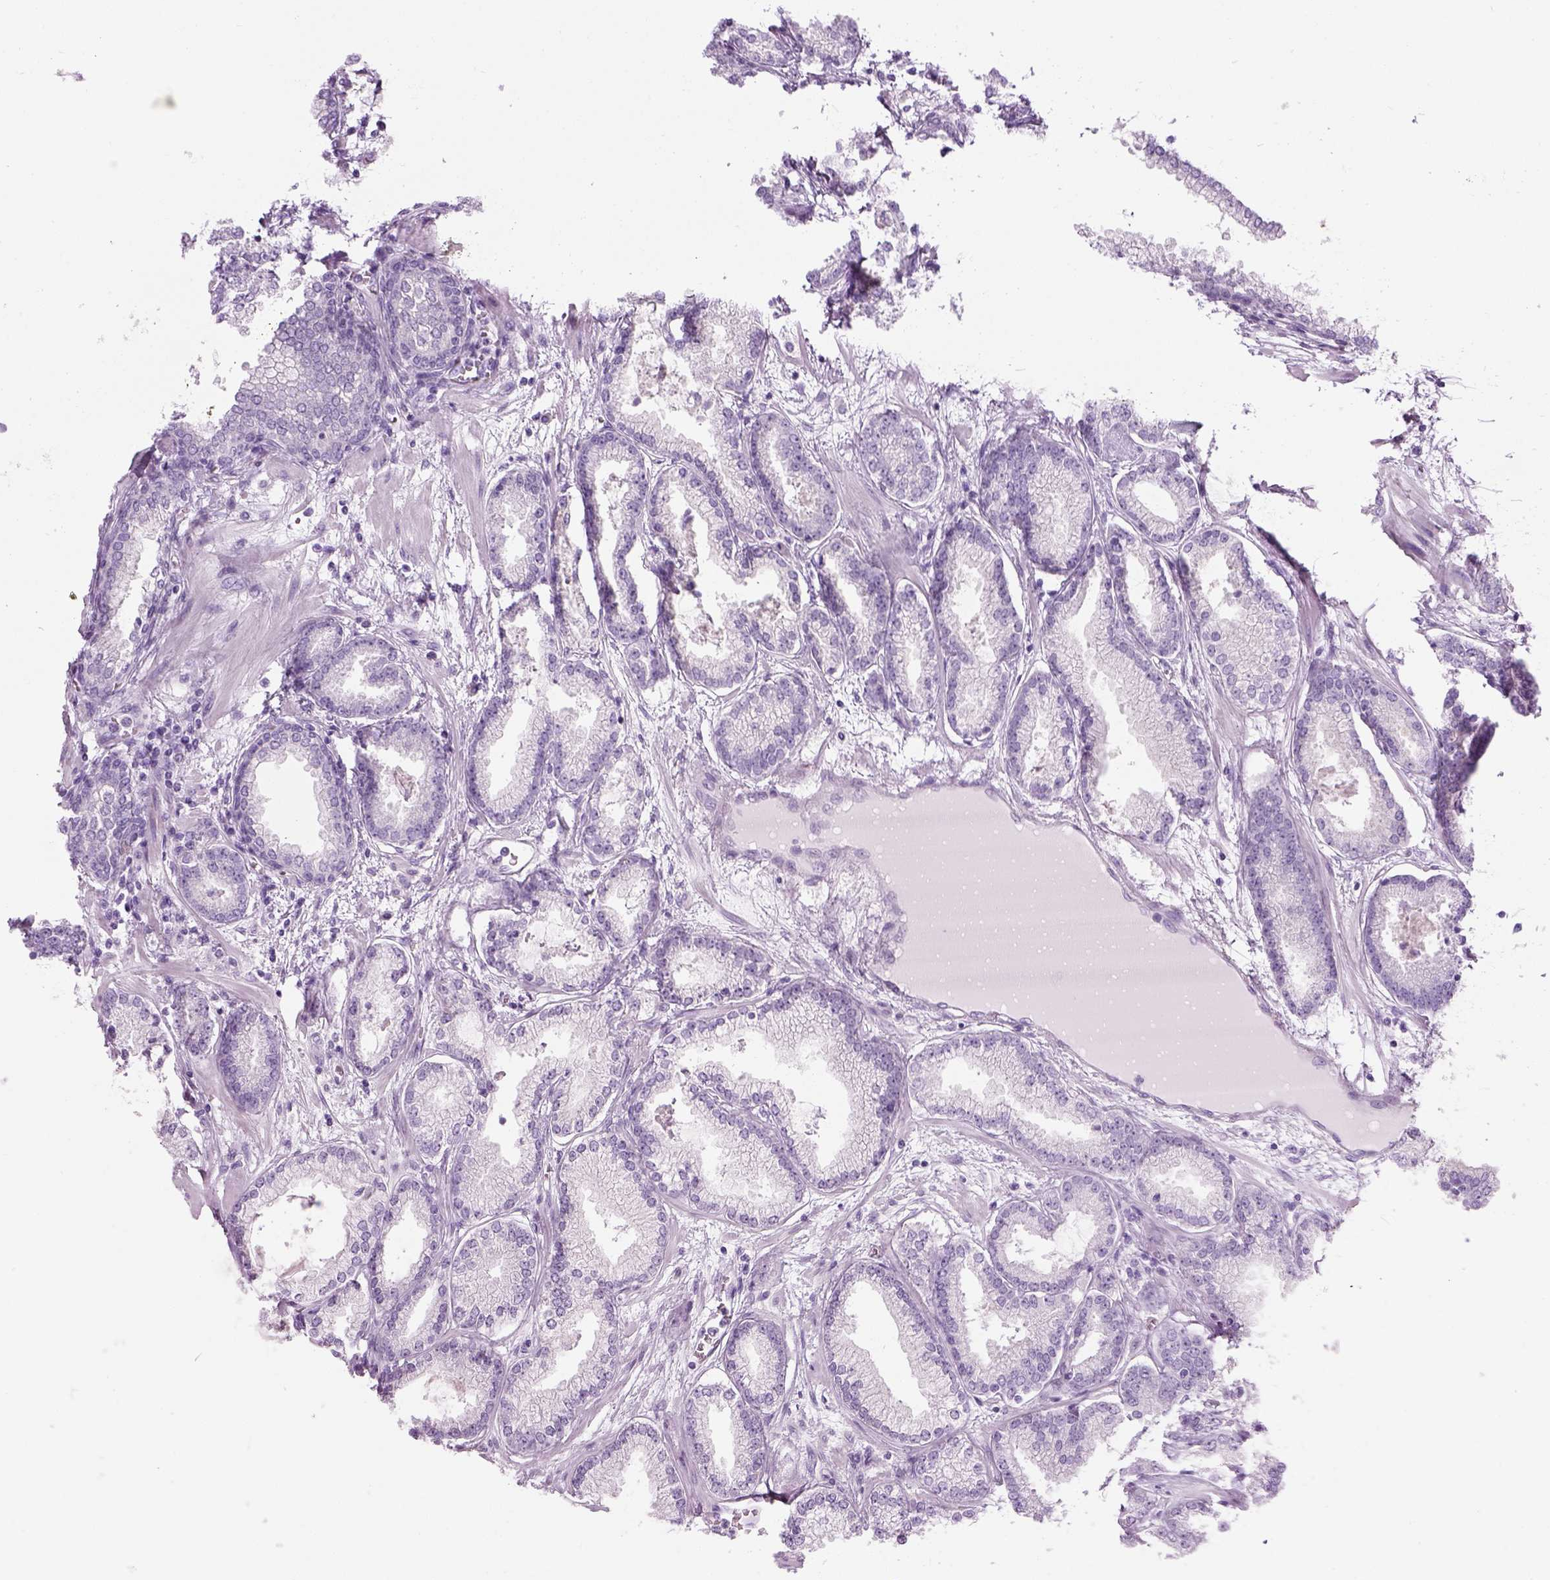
{"staining": {"intensity": "negative", "quantity": "none", "location": "none"}, "tissue": "prostate cancer", "cell_type": "Tumor cells", "image_type": "cancer", "snomed": [{"axis": "morphology", "description": "Adenocarcinoma, Low grade"}, {"axis": "topography", "description": "Prostate"}], "caption": "This is an immunohistochemistry micrograph of prostate cancer. There is no staining in tumor cells.", "gene": "CIBAR2", "patient": {"sex": "male", "age": 68}}